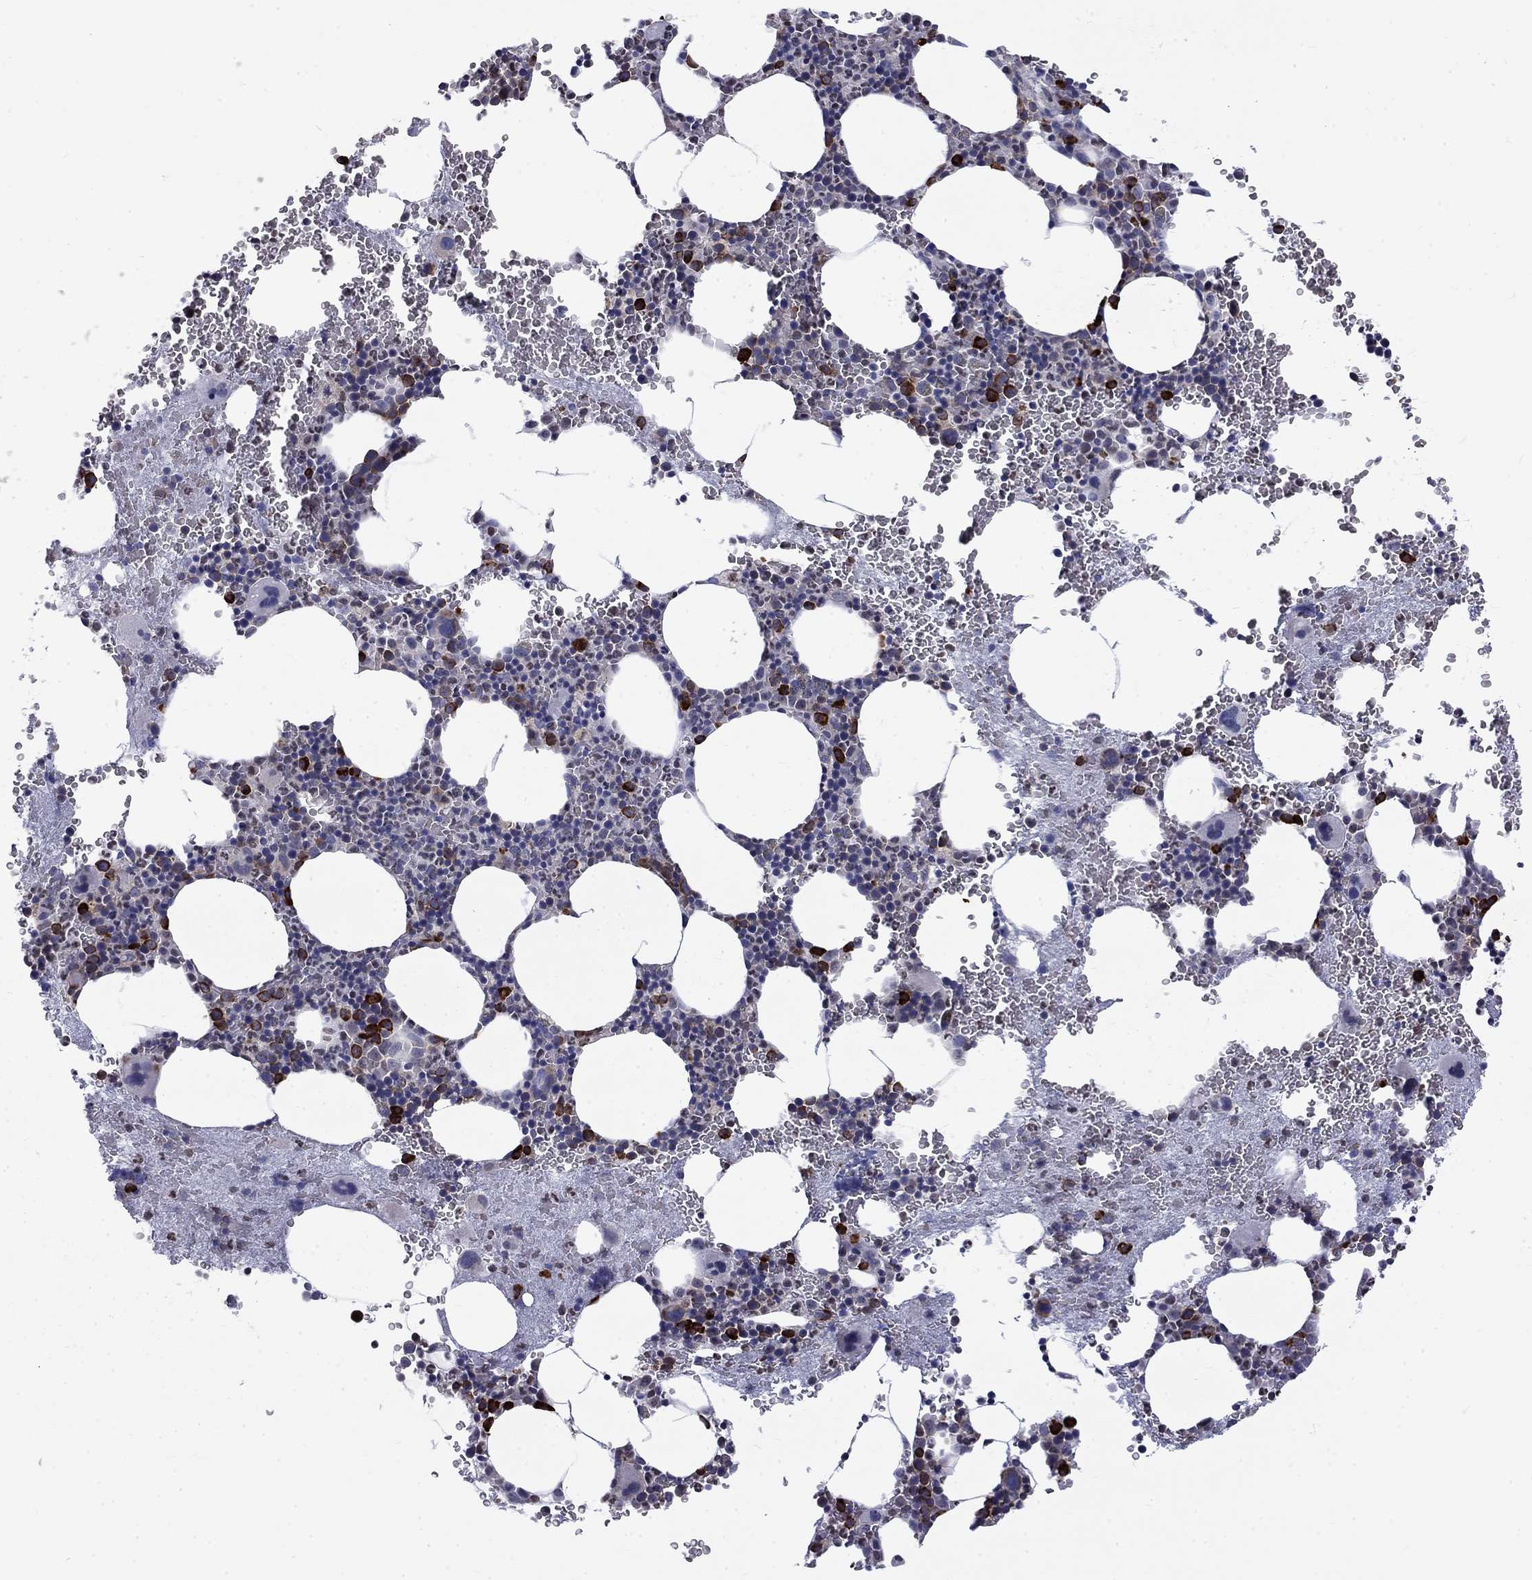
{"staining": {"intensity": "strong", "quantity": "<25%", "location": "cytoplasmic/membranous"}, "tissue": "bone marrow", "cell_type": "Hematopoietic cells", "image_type": "normal", "snomed": [{"axis": "morphology", "description": "Normal tissue, NOS"}, {"axis": "topography", "description": "Bone marrow"}], "caption": "IHC staining of unremarkable bone marrow, which demonstrates medium levels of strong cytoplasmic/membranous staining in about <25% of hematopoietic cells indicating strong cytoplasmic/membranous protein staining. The staining was performed using DAB (brown) for protein detection and nuclei were counterstained in hematoxylin (blue).", "gene": "PABPC4", "patient": {"sex": "male", "age": 50}}